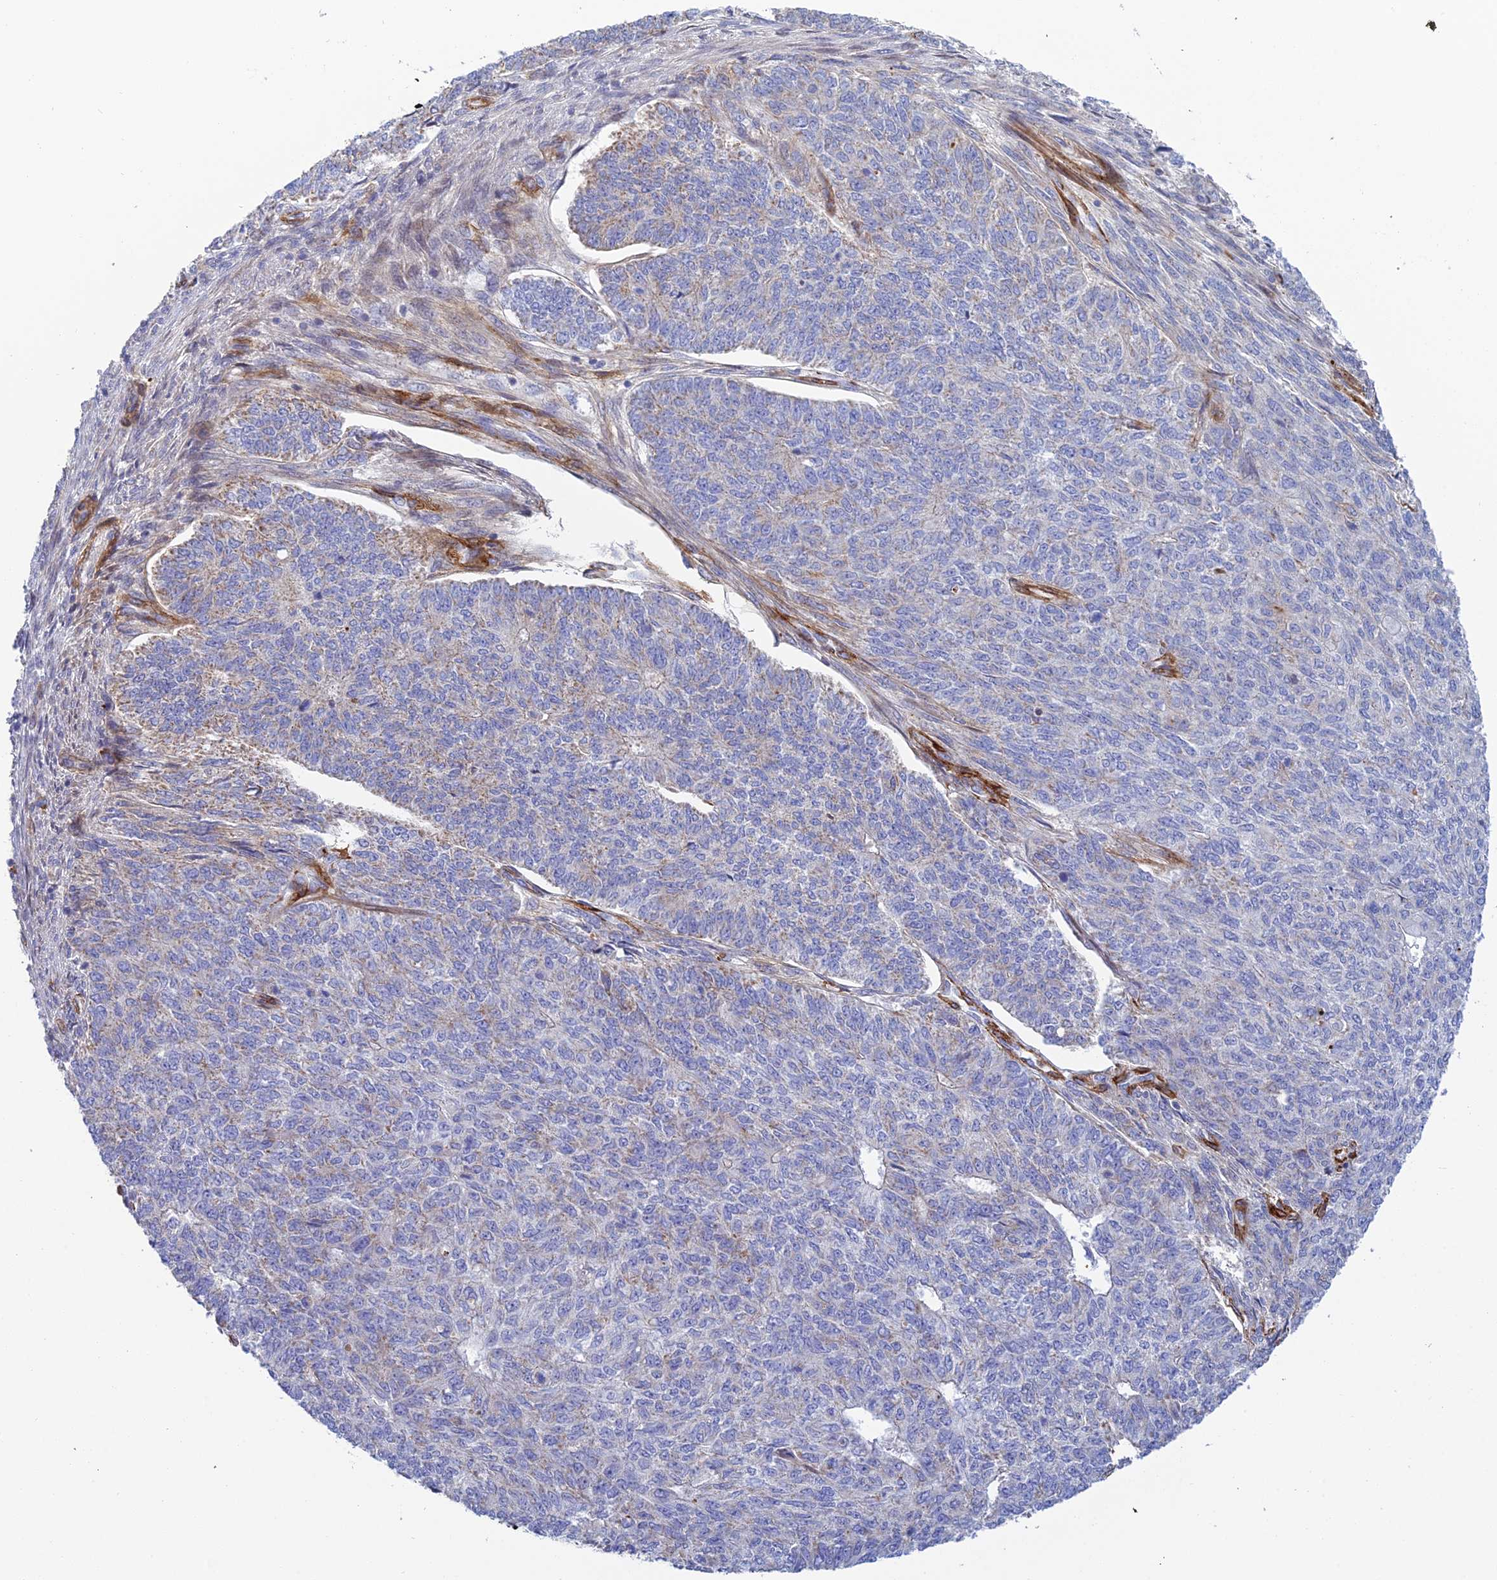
{"staining": {"intensity": "weak", "quantity": "<25%", "location": "cytoplasmic/membranous"}, "tissue": "endometrial cancer", "cell_type": "Tumor cells", "image_type": "cancer", "snomed": [{"axis": "morphology", "description": "Adenocarcinoma, NOS"}, {"axis": "topography", "description": "Endometrium"}], "caption": "This is an immunohistochemistry image of human adenocarcinoma (endometrial). There is no staining in tumor cells.", "gene": "CSPG4", "patient": {"sex": "female", "age": 32}}